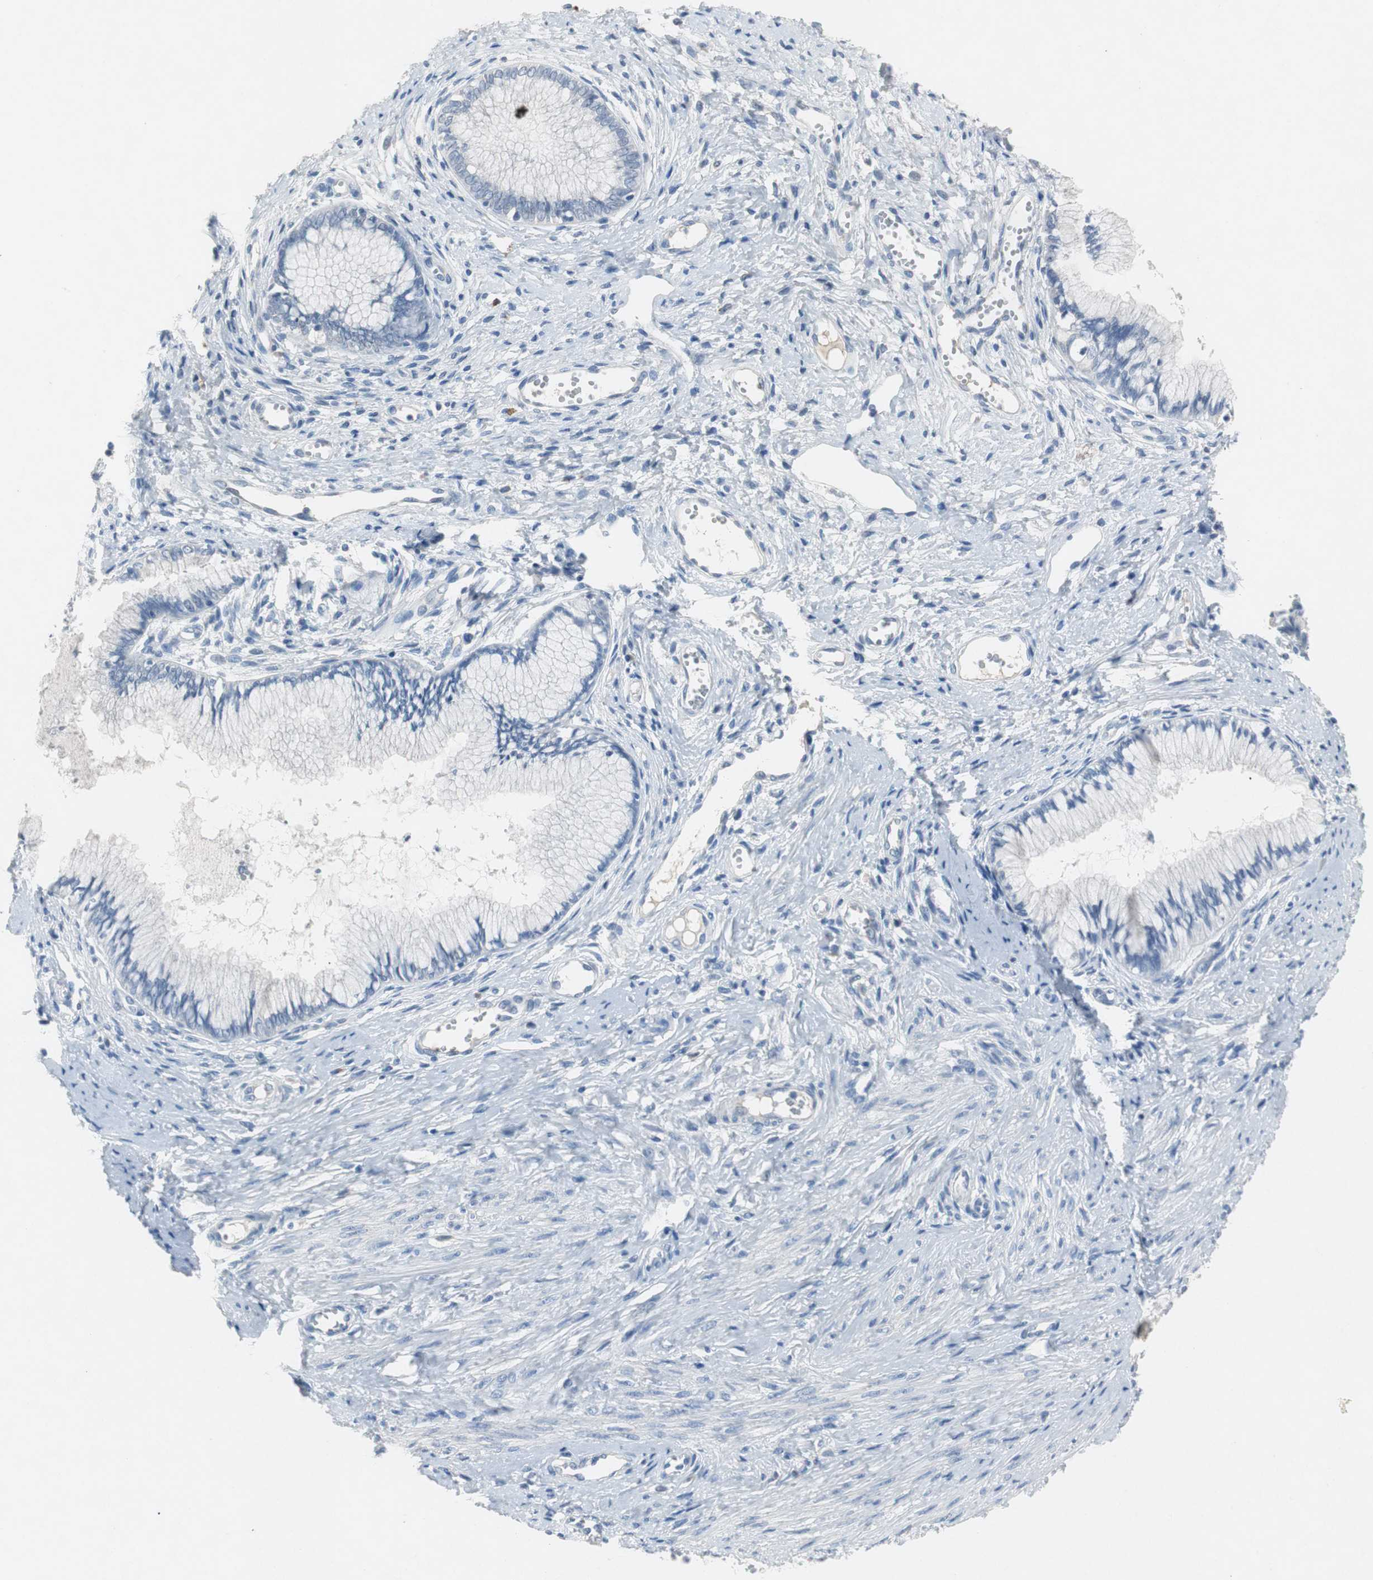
{"staining": {"intensity": "negative", "quantity": "none", "location": "none"}, "tissue": "cervical cancer", "cell_type": "Tumor cells", "image_type": "cancer", "snomed": [{"axis": "morphology", "description": "Adenocarcinoma, NOS"}, {"axis": "topography", "description": "Cervix"}], "caption": "Cervical cancer was stained to show a protein in brown. There is no significant staining in tumor cells.", "gene": "LRP2", "patient": {"sex": "female", "age": 36}}